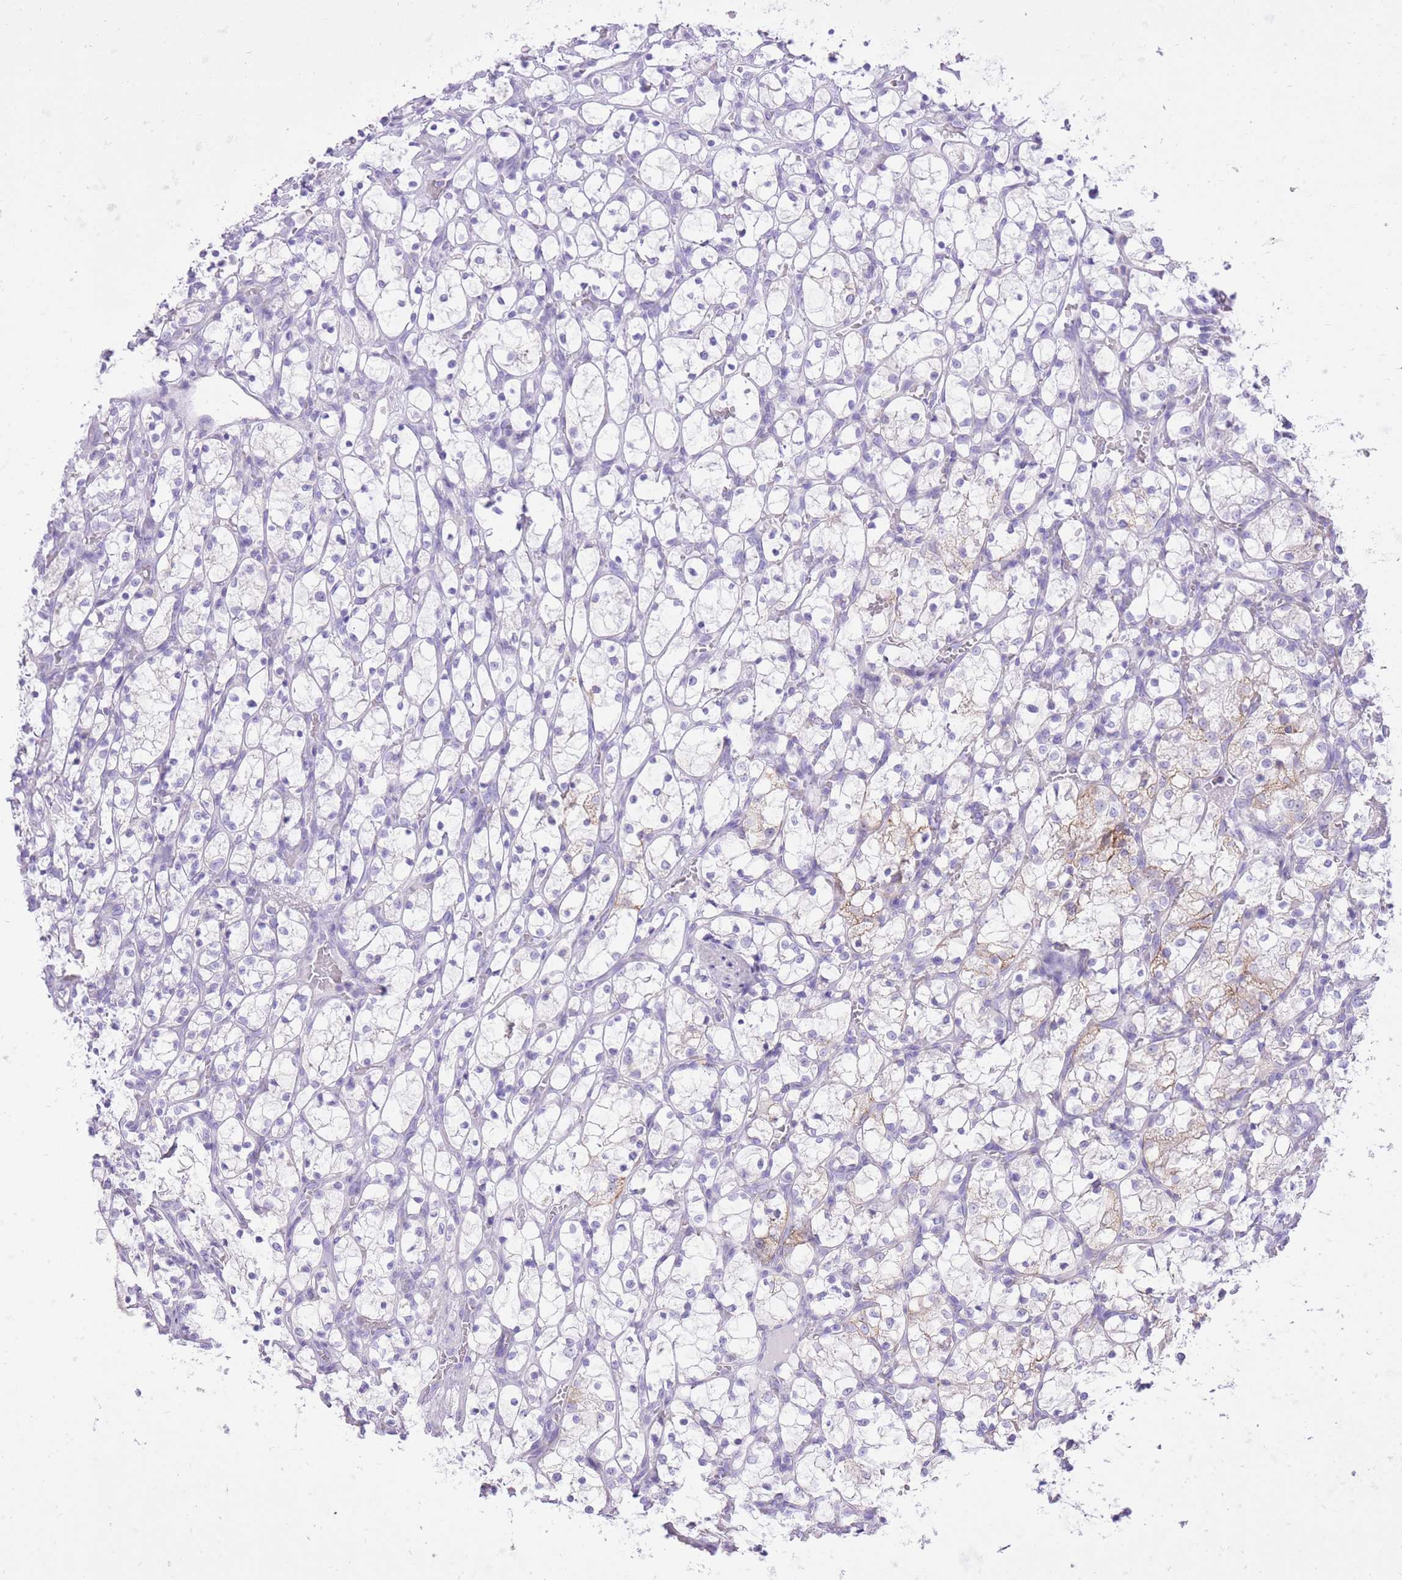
{"staining": {"intensity": "negative", "quantity": "none", "location": "none"}, "tissue": "renal cancer", "cell_type": "Tumor cells", "image_type": "cancer", "snomed": [{"axis": "morphology", "description": "Adenocarcinoma, NOS"}, {"axis": "topography", "description": "Kidney"}], "caption": "Protein analysis of adenocarcinoma (renal) displays no significant positivity in tumor cells. Nuclei are stained in blue.", "gene": "SLC4A4", "patient": {"sex": "female", "age": 69}}